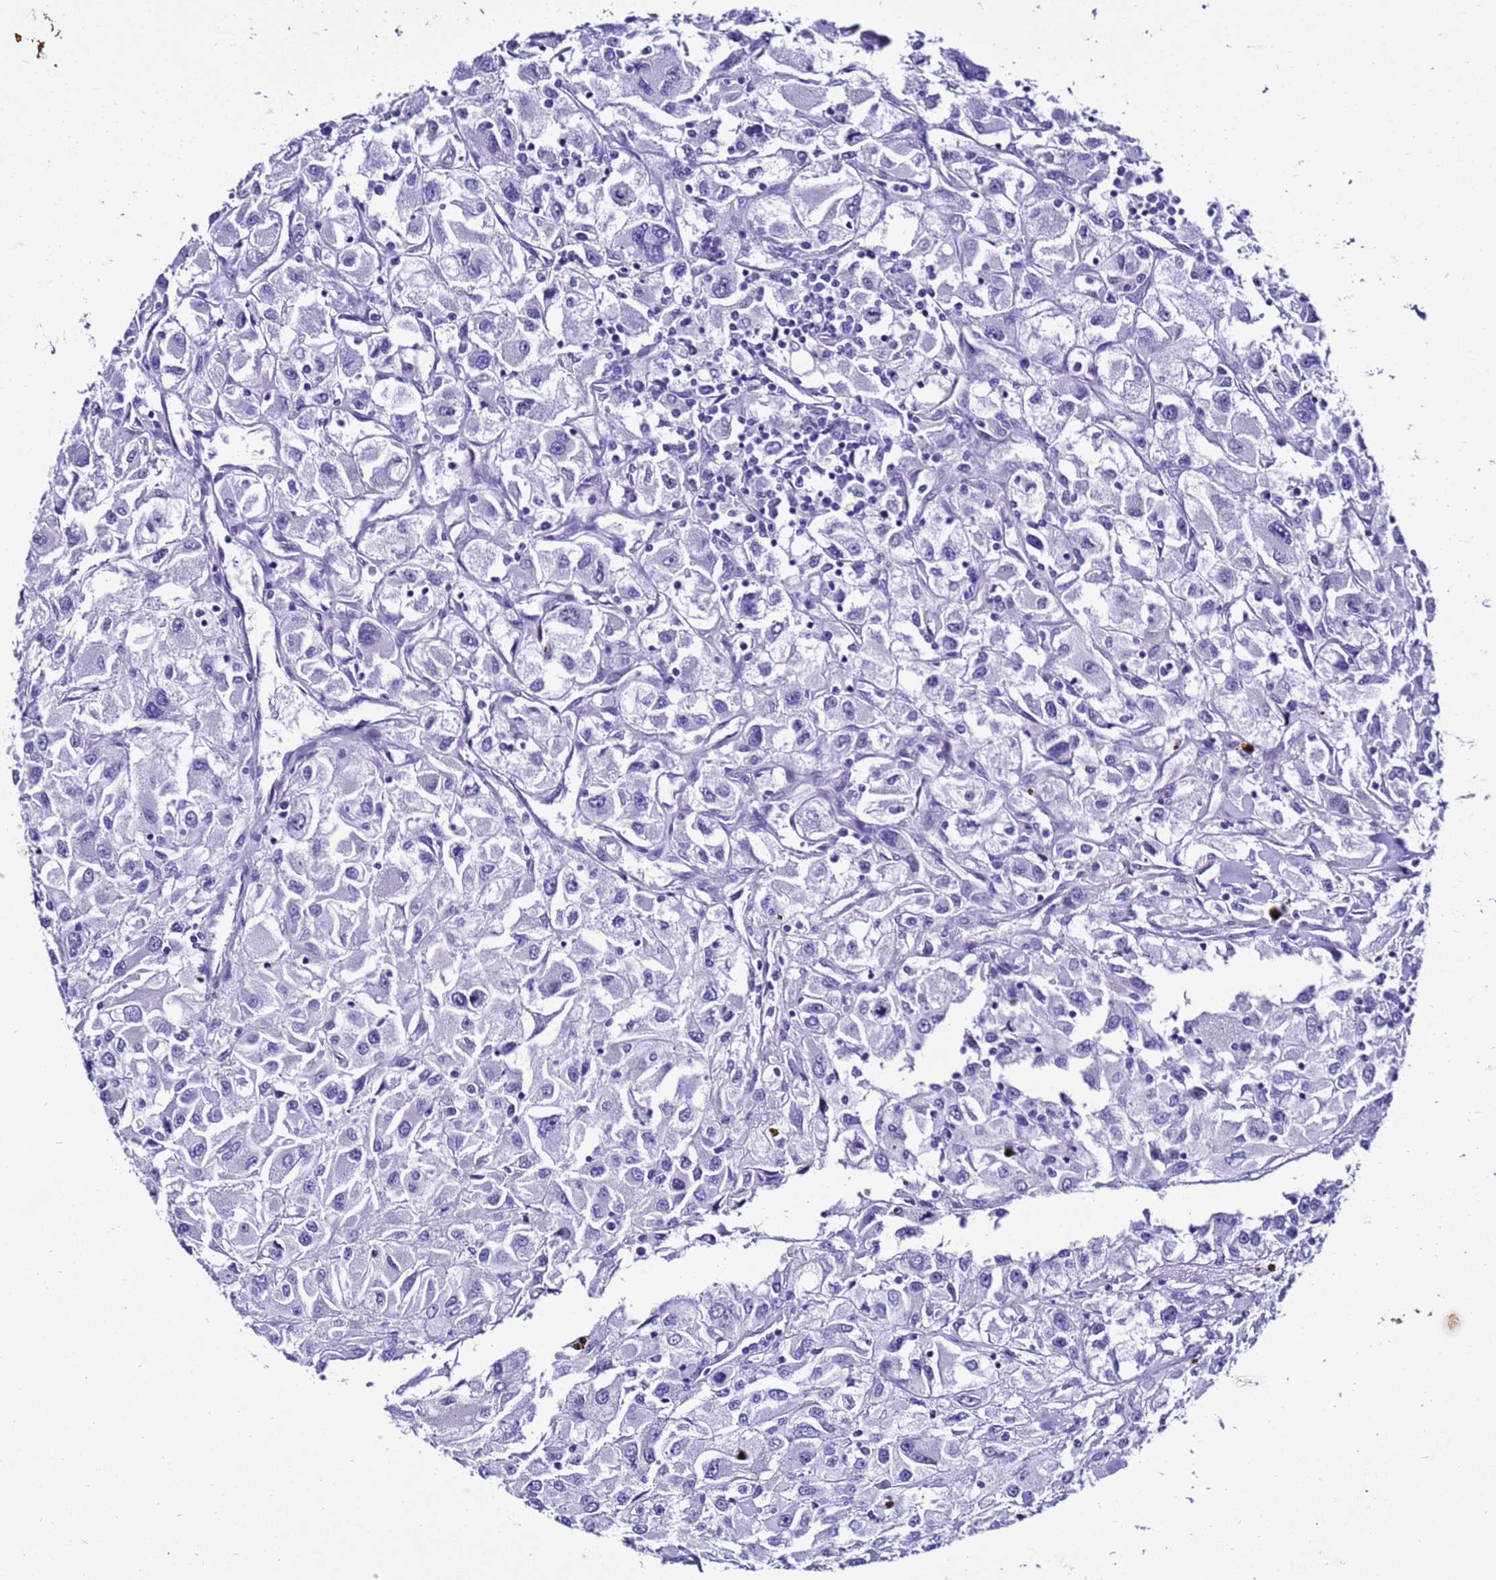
{"staining": {"intensity": "negative", "quantity": "none", "location": "none"}, "tissue": "renal cancer", "cell_type": "Tumor cells", "image_type": "cancer", "snomed": [{"axis": "morphology", "description": "Adenocarcinoma, NOS"}, {"axis": "topography", "description": "Kidney"}], "caption": "Immunohistochemistry image of human adenocarcinoma (renal) stained for a protein (brown), which reveals no staining in tumor cells.", "gene": "ZNF417", "patient": {"sex": "female", "age": 52}}